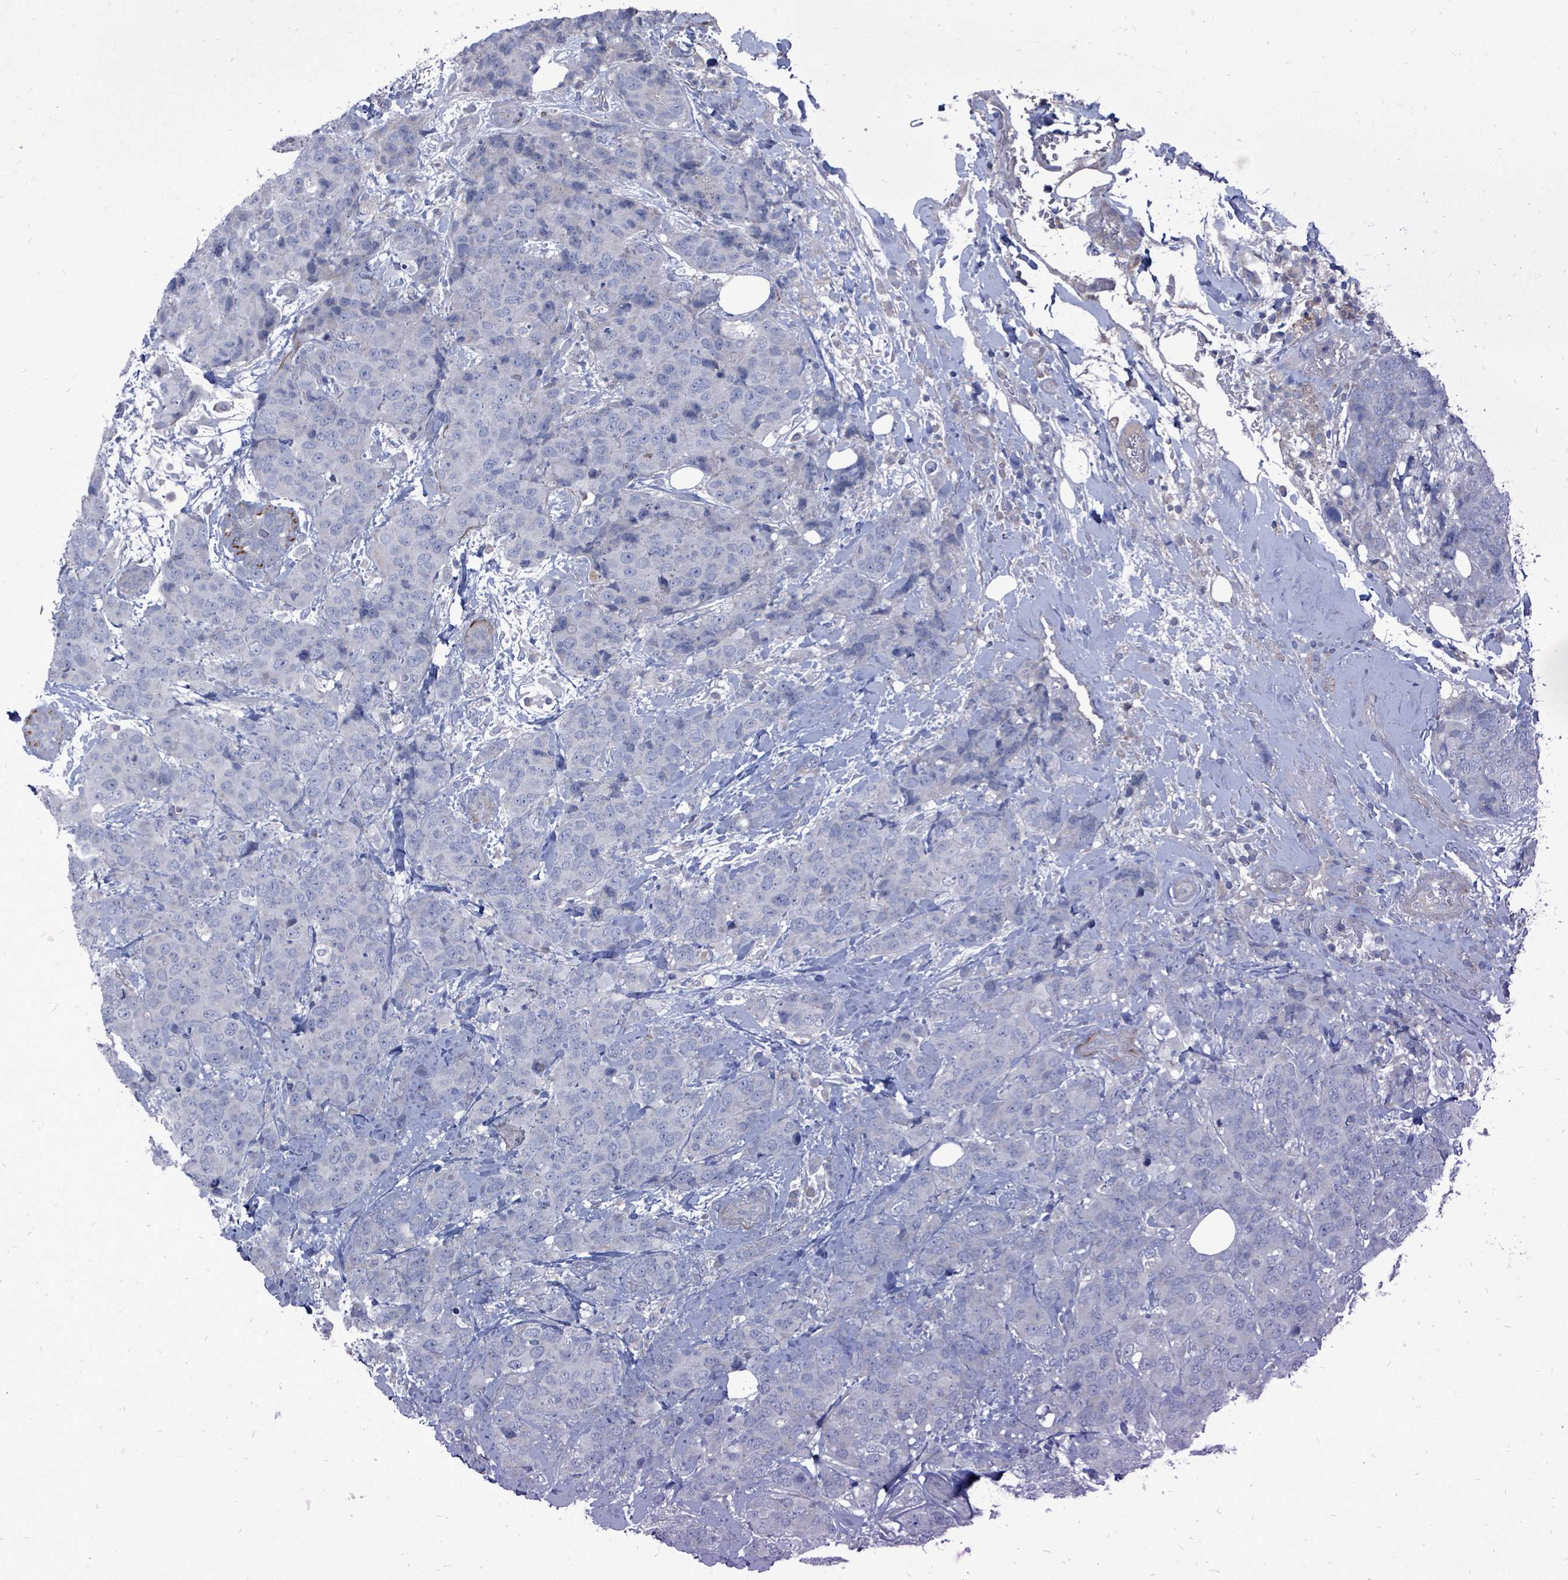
{"staining": {"intensity": "negative", "quantity": "none", "location": "none"}, "tissue": "breast cancer", "cell_type": "Tumor cells", "image_type": "cancer", "snomed": [{"axis": "morphology", "description": "Lobular carcinoma"}, {"axis": "topography", "description": "Breast"}], "caption": "IHC micrograph of human breast cancer stained for a protein (brown), which exhibits no staining in tumor cells.", "gene": "ARGFX", "patient": {"sex": "female", "age": 59}}